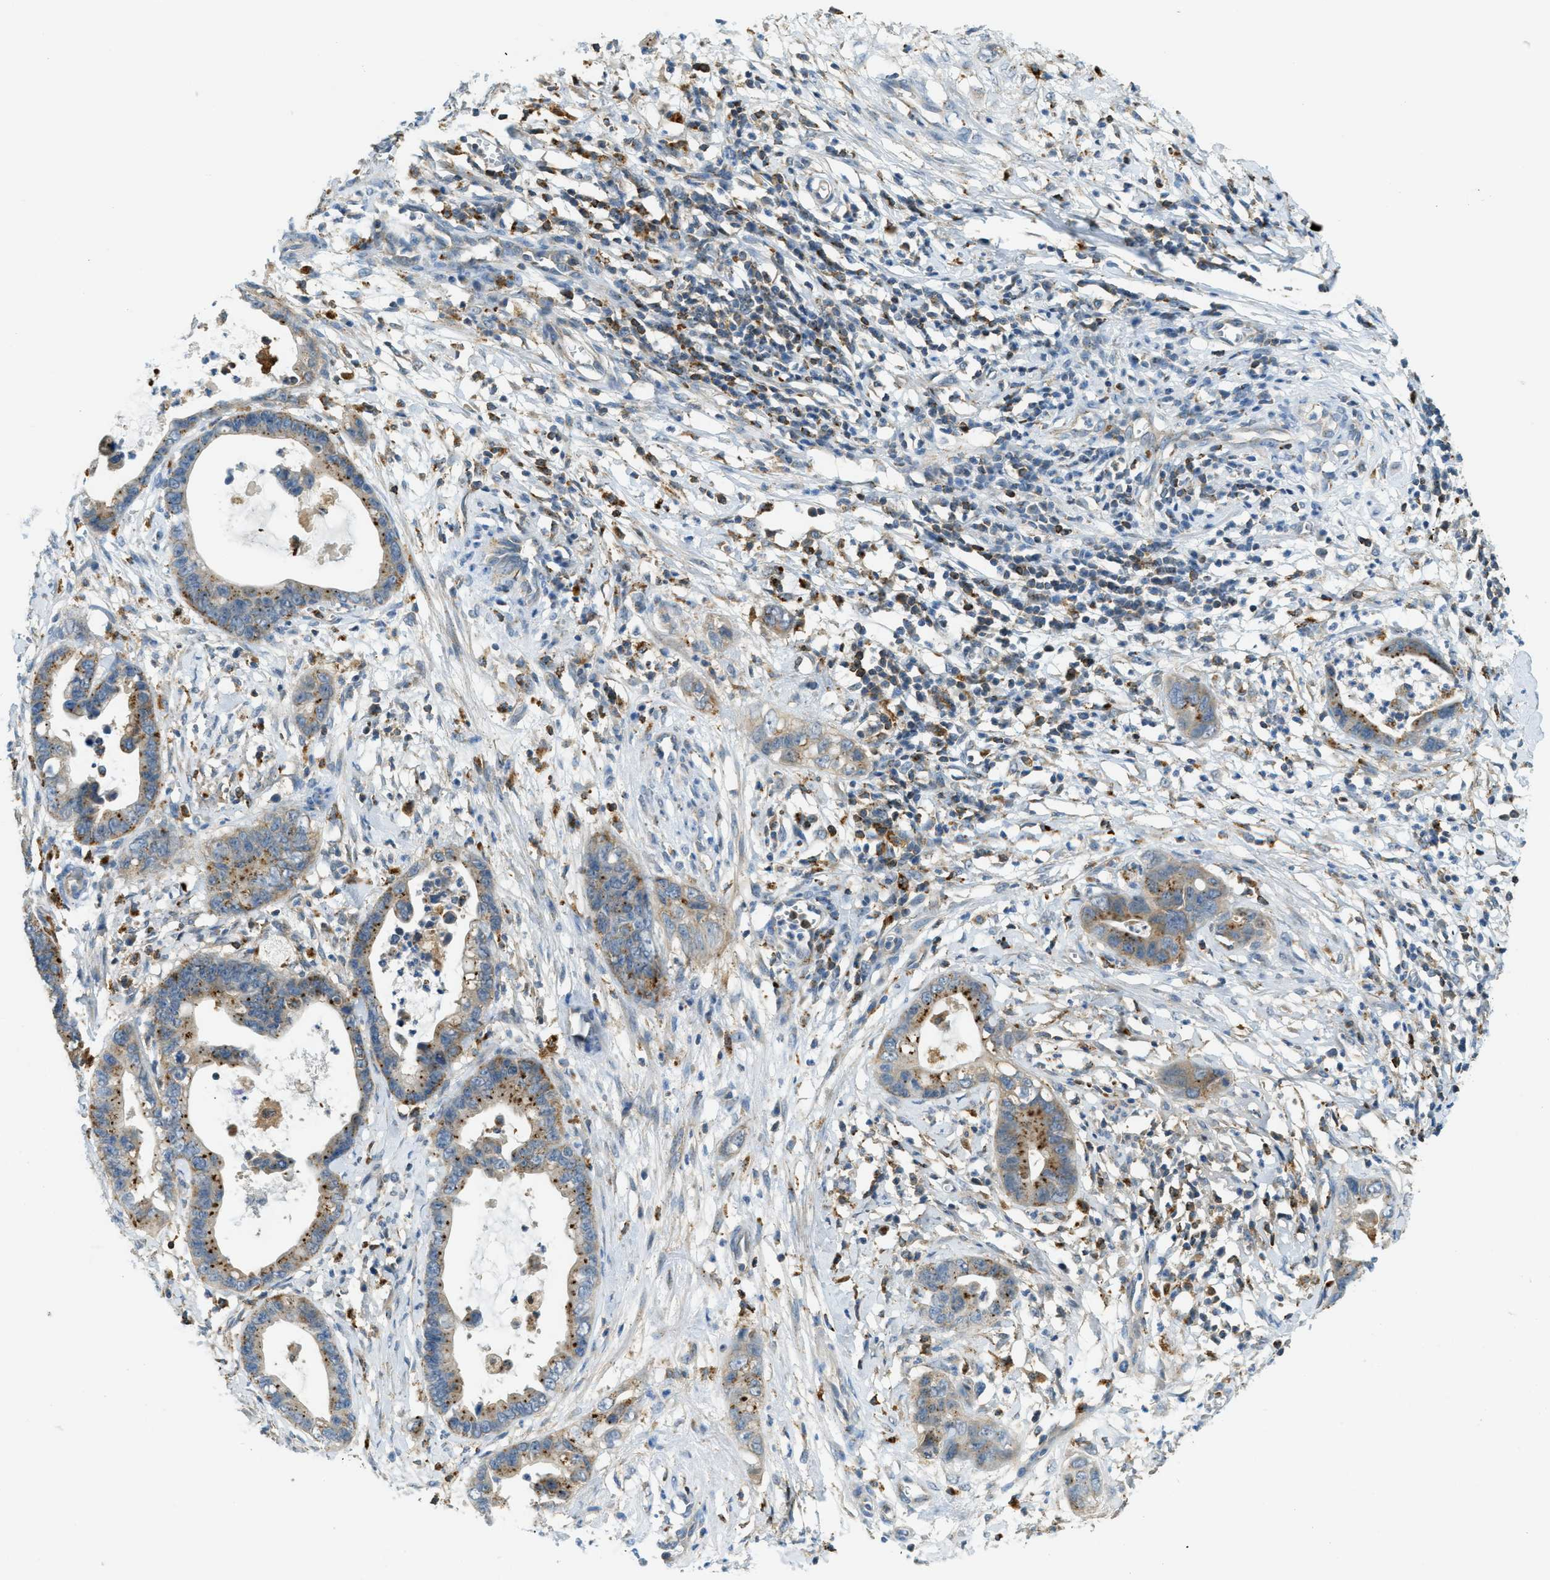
{"staining": {"intensity": "moderate", "quantity": ">75%", "location": "cytoplasmic/membranous"}, "tissue": "cervical cancer", "cell_type": "Tumor cells", "image_type": "cancer", "snomed": [{"axis": "morphology", "description": "Adenocarcinoma, NOS"}, {"axis": "topography", "description": "Cervix"}], "caption": "A micrograph of adenocarcinoma (cervical) stained for a protein shows moderate cytoplasmic/membranous brown staining in tumor cells. The staining is performed using DAB (3,3'-diaminobenzidine) brown chromogen to label protein expression. The nuclei are counter-stained blue using hematoxylin.", "gene": "PLBD2", "patient": {"sex": "female", "age": 44}}